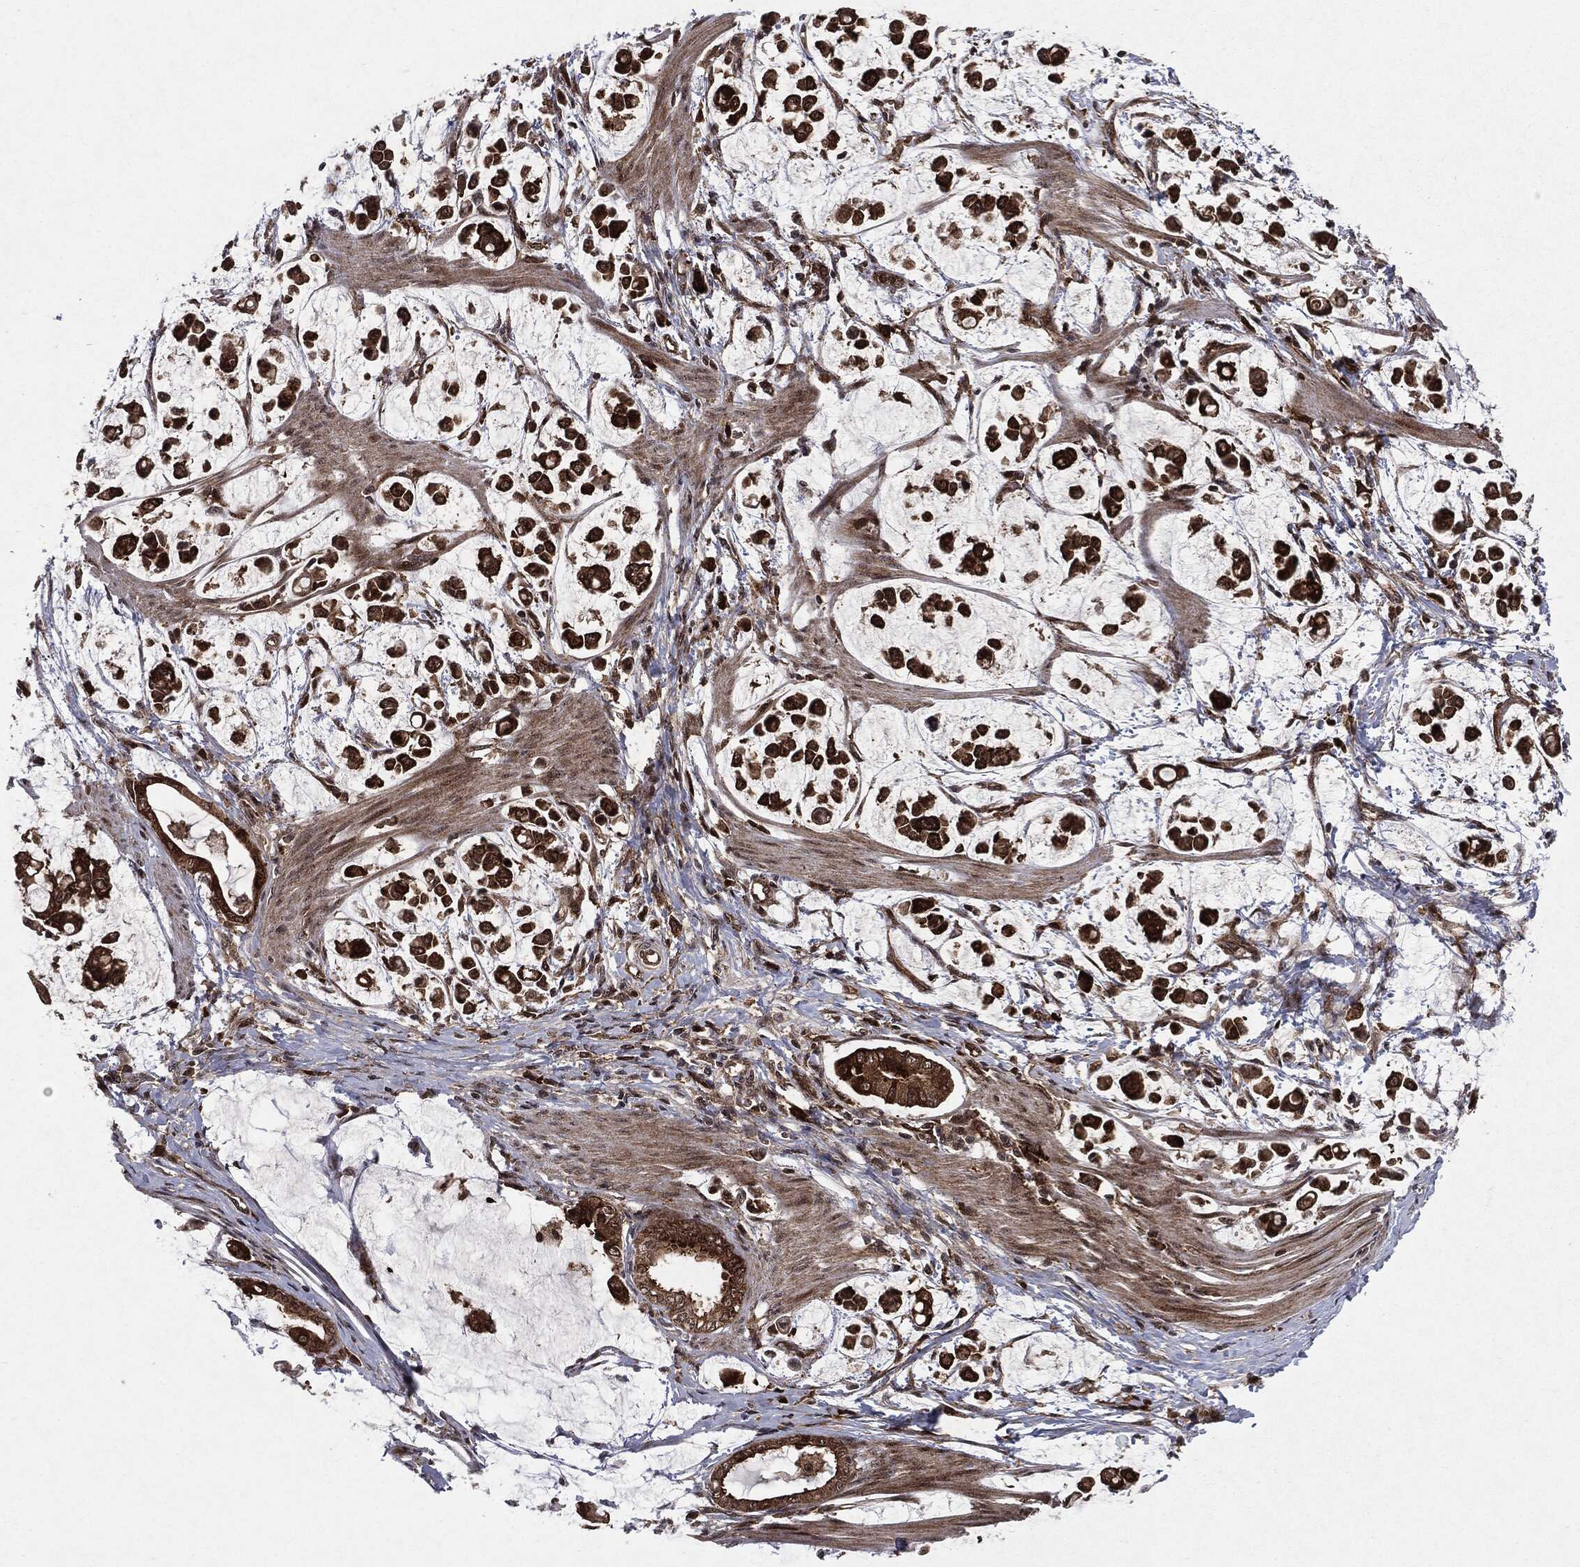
{"staining": {"intensity": "strong", "quantity": ">75%", "location": "cytoplasmic/membranous"}, "tissue": "stomach cancer", "cell_type": "Tumor cells", "image_type": "cancer", "snomed": [{"axis": "morphology", "description": "Adenocarcinoma, NOS"}, {"axis": "topography", "description": "Stomach"}], "caption": "Stomach adenocarcinoma stained with a protein marker shows strong staining in tumor cells.", "gene": "OTUB1", "patient": {"sex": "male", "age": 82}}